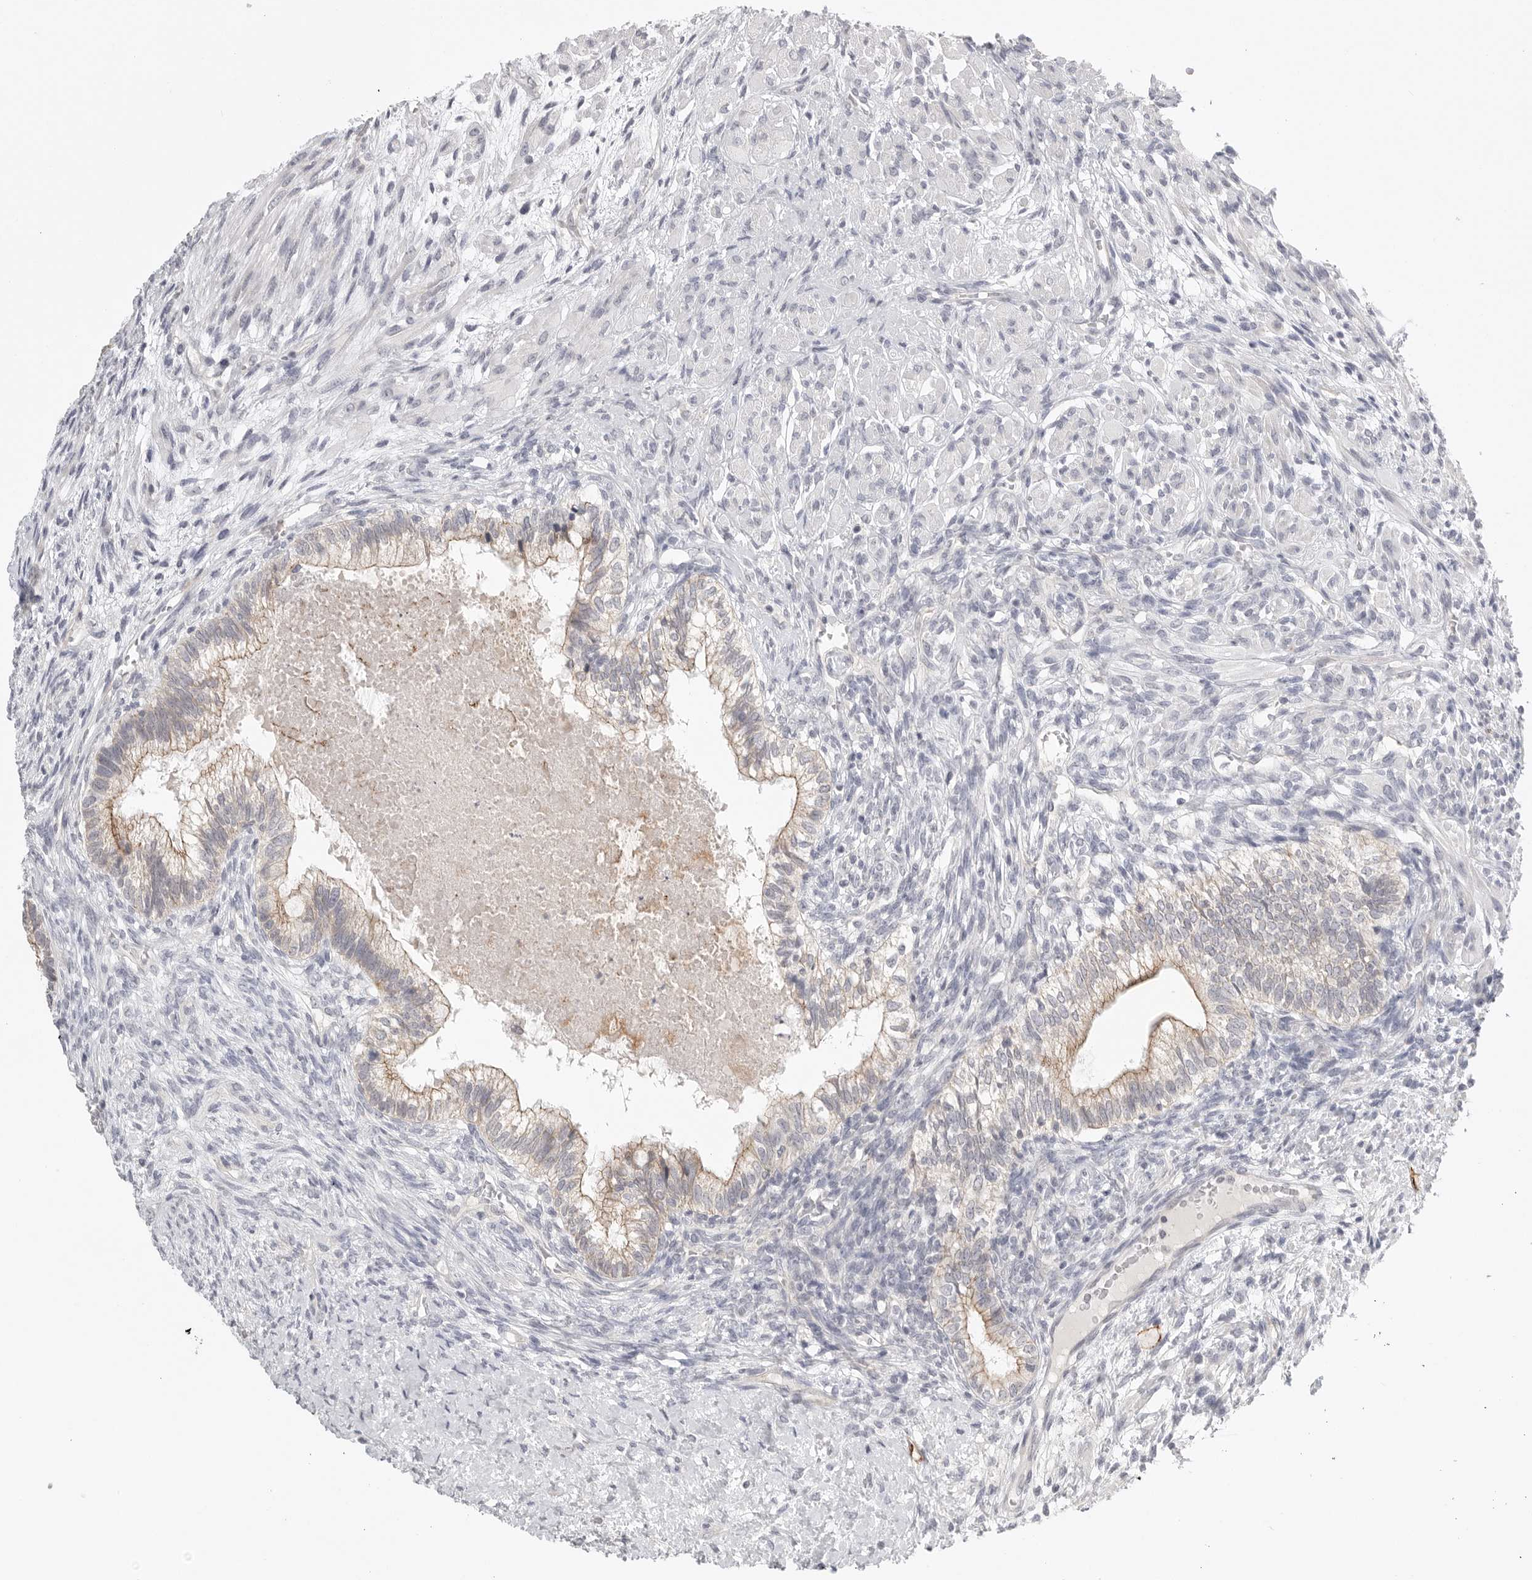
{"staining": {"intensity": "weak", "quantity": "<25%", "location": "cytoplasmic/membranous"}, "tissue": "testis cancer", "cell_type": "Tumor cells", "image_type": "cancer", "snomed": [{"axis": "morphology", "description": "Seminoma, NOS"}, {"axis": "morphology", "description": "Carcinoma, Embryonal, NOS"}, {"axis": "topography", "description": "Testis"}], "caption": "There is no significant staining in tumor cells of embryonal carcinoma (testis).", "gene": "STAB2", "patient": {"sex": "male", "age": 28}}